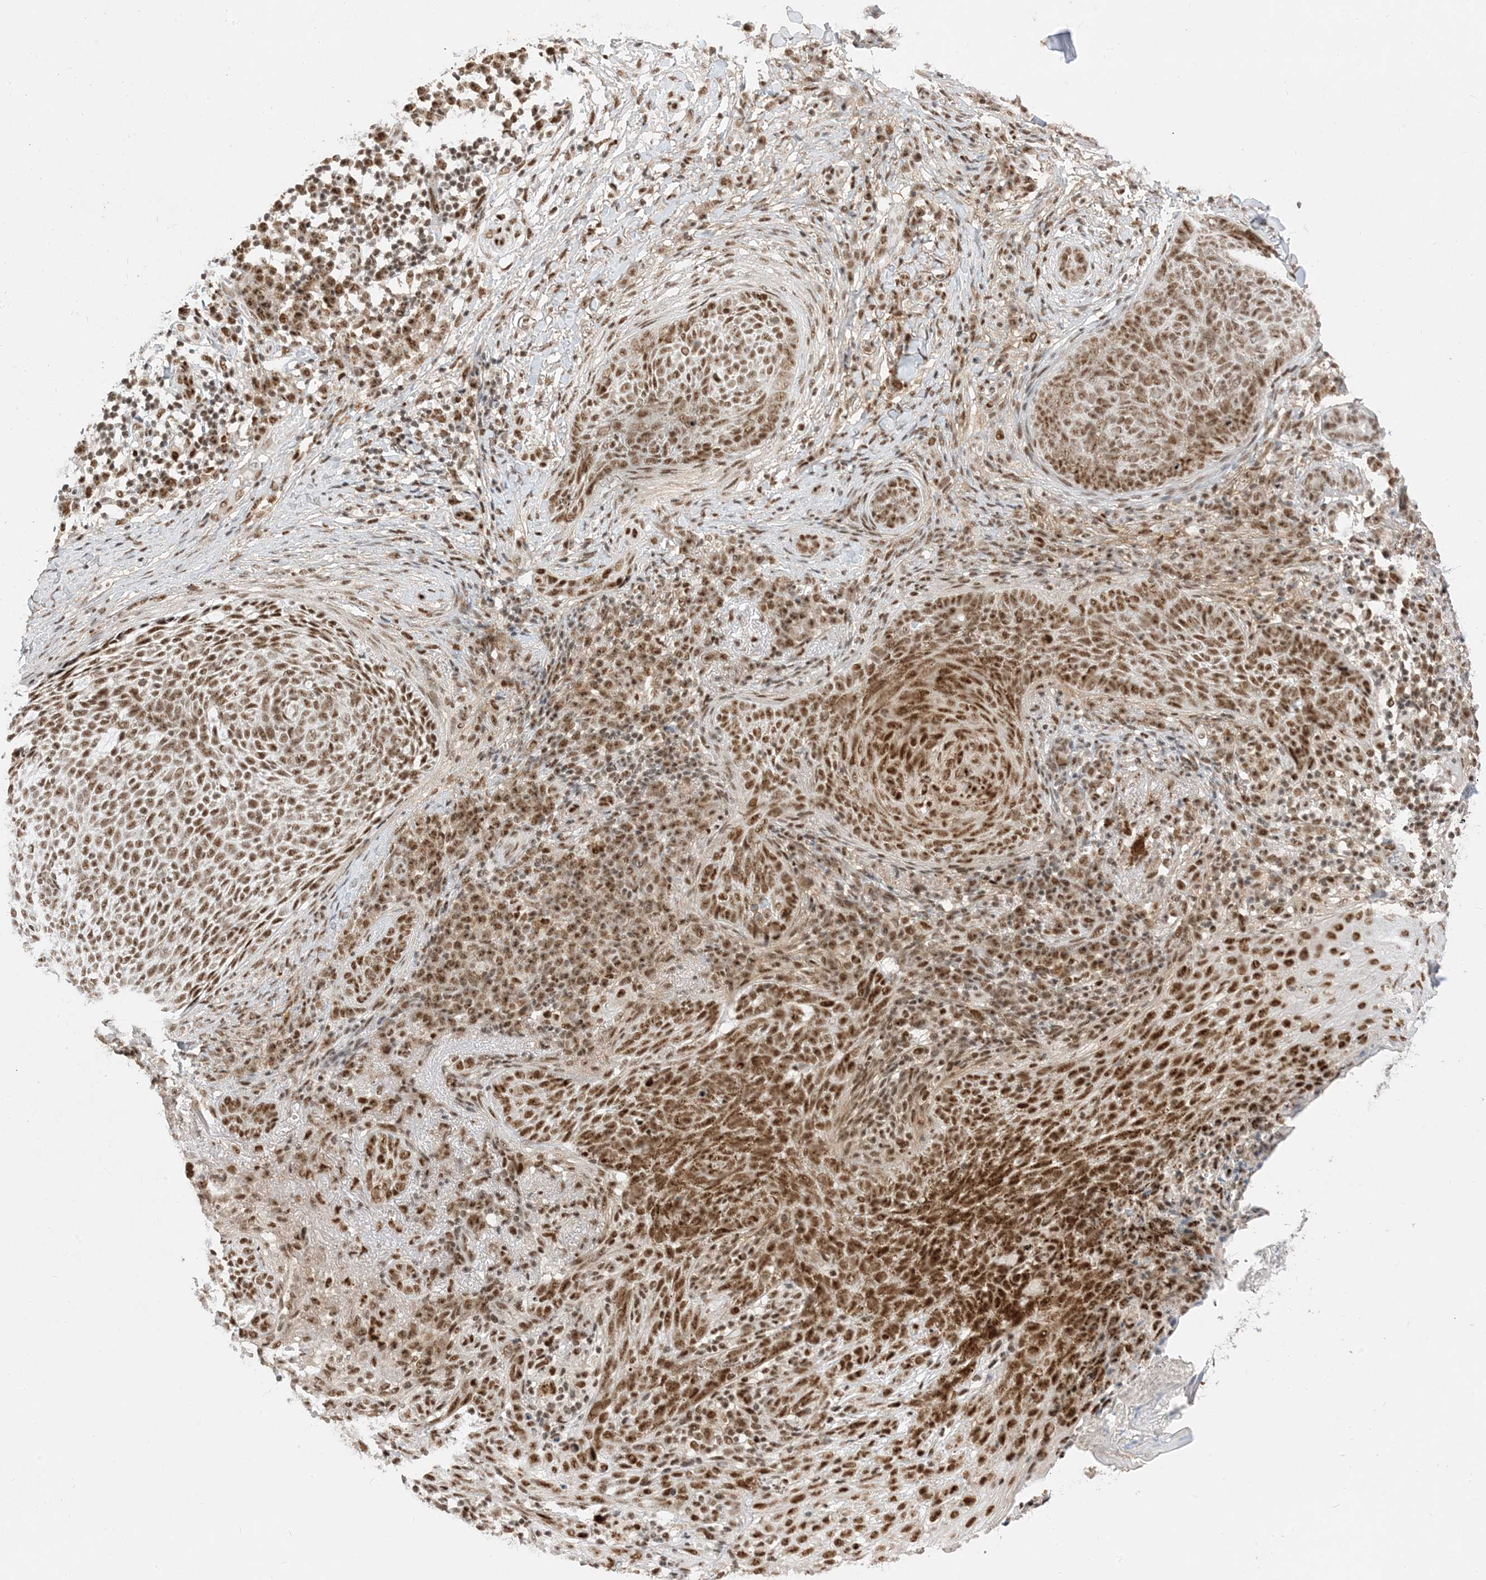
{"staining": {"intensity": "strong", "quantity": ">75%", "location": "cytoplasmic/membranous,nuclear"}, "tissue": "skin cancer", "cell_type": "Tumor cells", "image_type": "cancer", "snomed": [{"axis": "morphology", "description": "Basal cell carcinoma"}, {"axis": "topography", "description": "Skin"}], "caption": "Immunohistochemistry (IHC) (DAB (3,3'-diaminobenzidine)) staining of skin cancer (basal cell carcinoma) displays strong cytoplasmic/membranous and nuclear protein positivity in approximately >75% of tumor cells.", "gene": "SF3A3", "patient": {"sex": "male", "age": 85}}